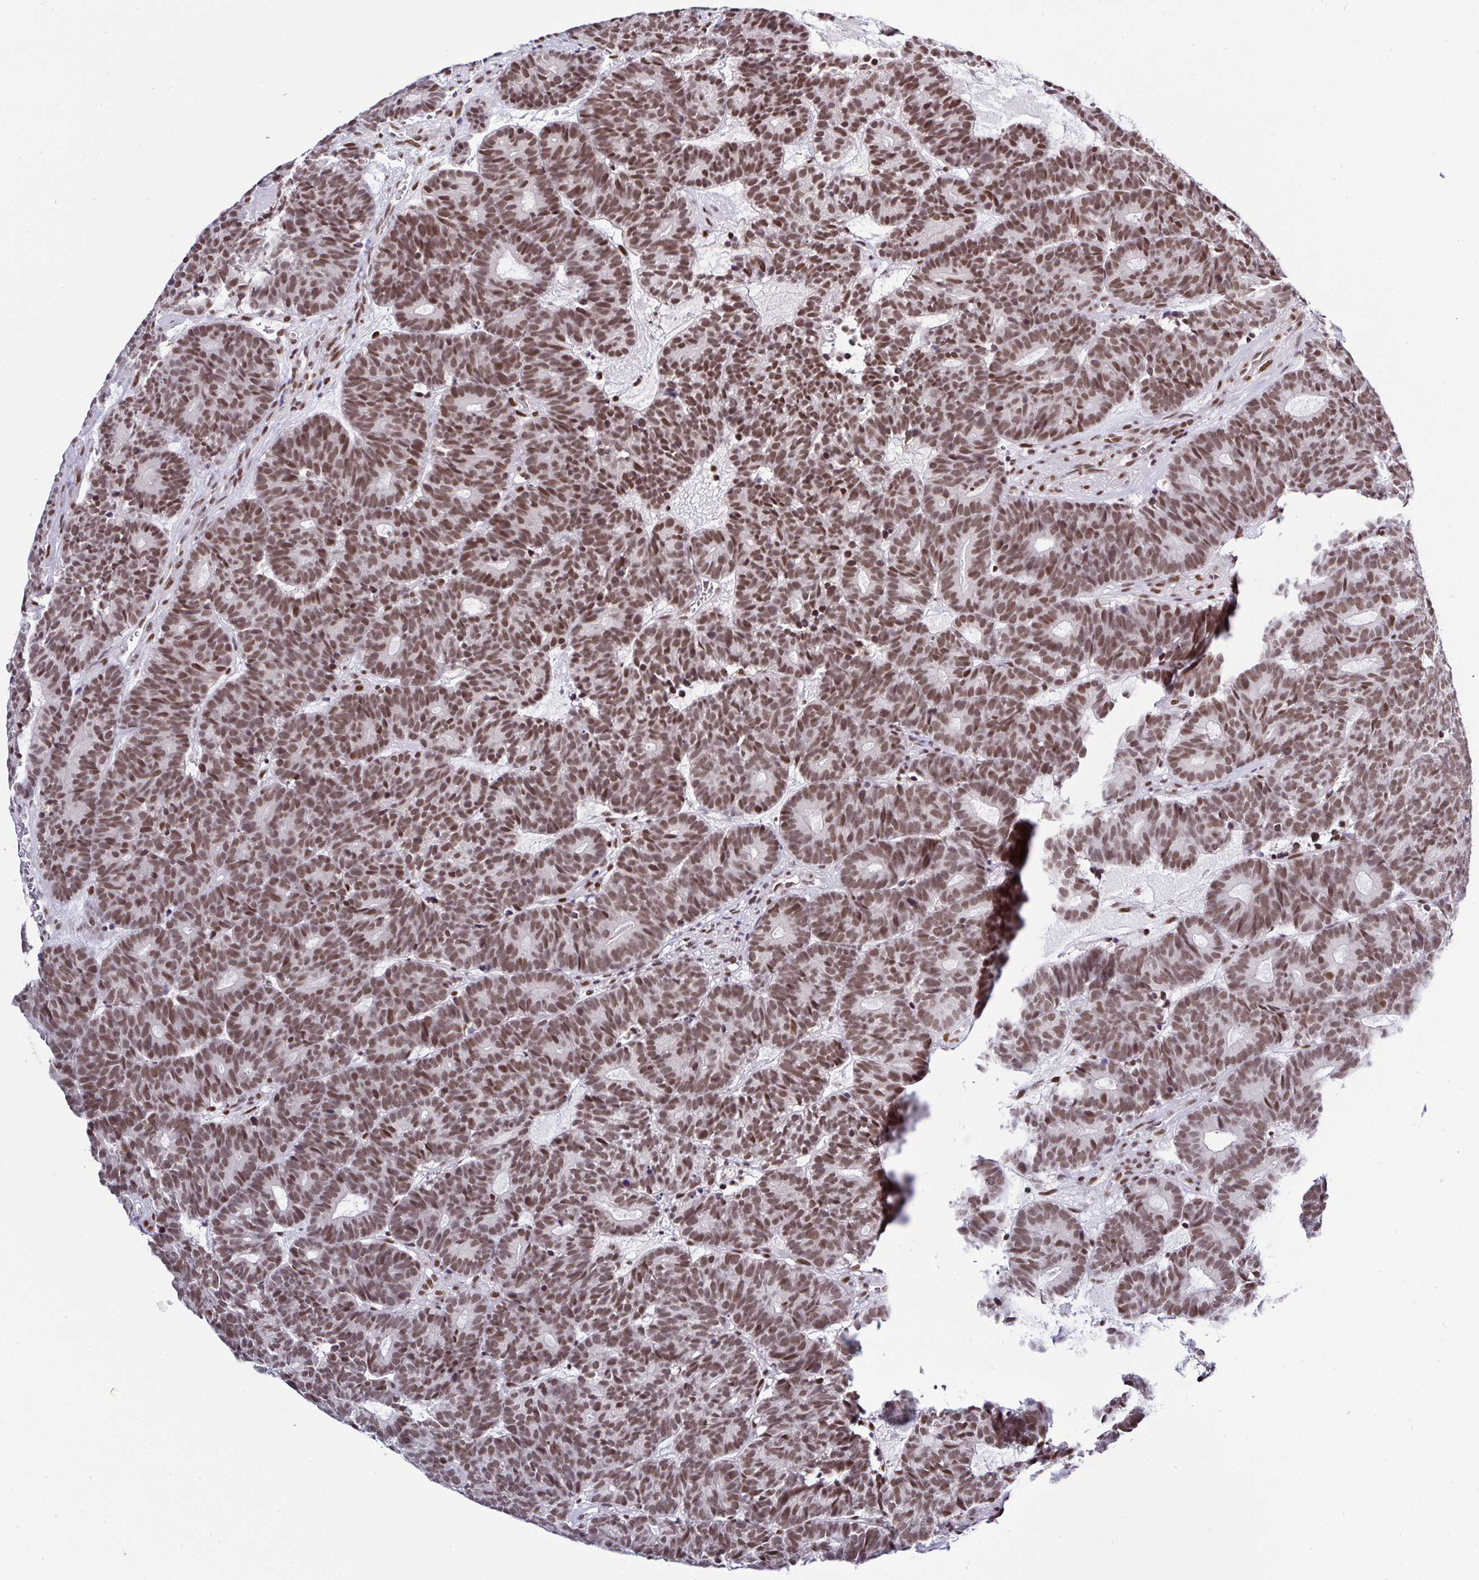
{"staining": {"intensity": "moderate", "quantity": ">75%", "location": "nuclear"}, "tissue": "head and neck cancer", "cell_type": "Tumor cells", "image_type": "cancer", "snomed": [{"axis": "morphology", "description": "Adenocarcinoma, NOS"}, {"axis": "topography", "description": "Head-Neck"}], "caption": "Approximately >75% of tumor cells in human head and neck adenocarcinoma demonstrate moderate nuclear protein expression as visualized by brown immunohistochemical staining.", "gene": "DR1", "patient": {"sex": "female", "age": 81}}